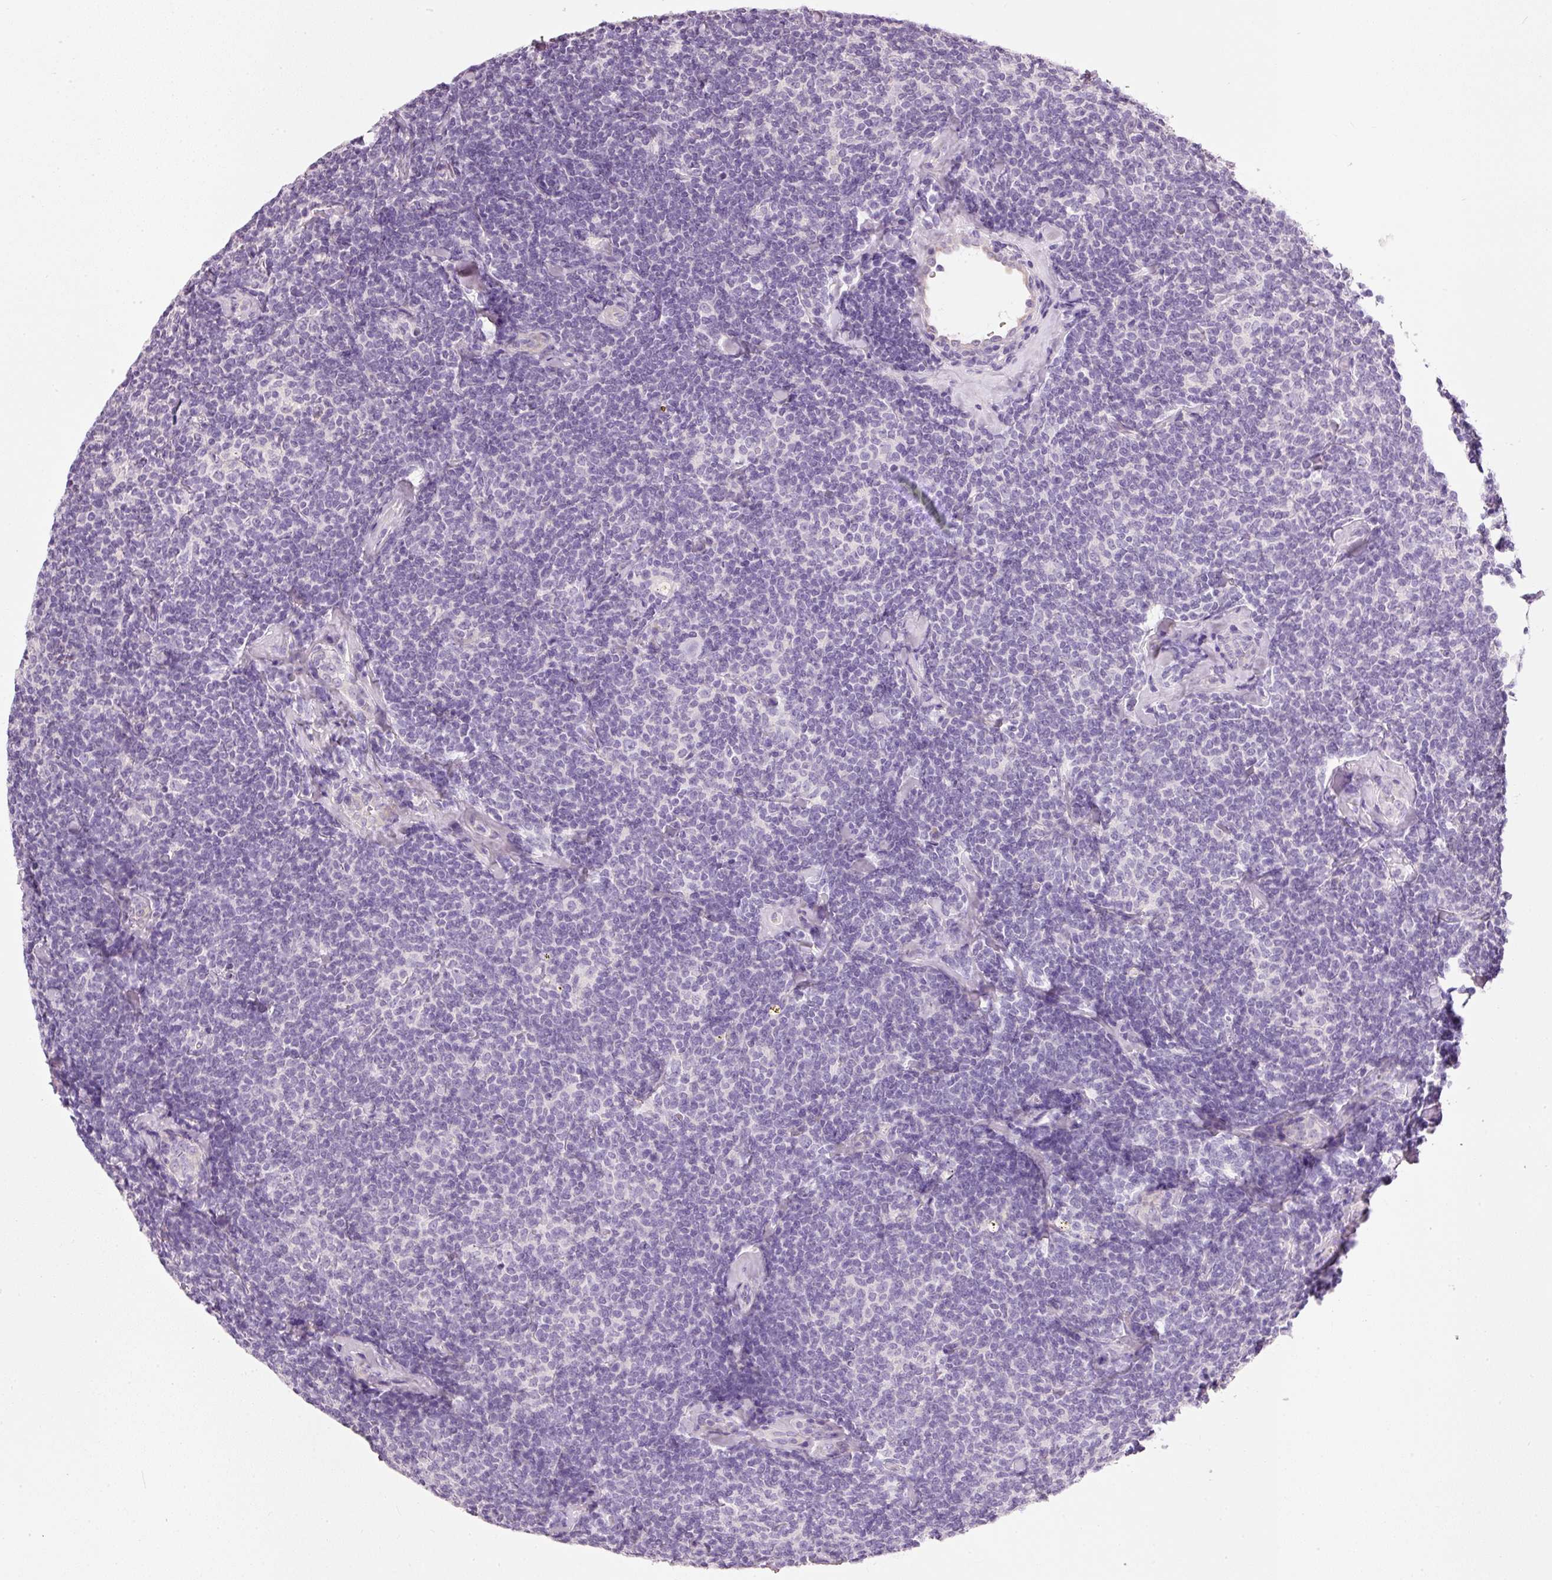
{"staining": {"intensity": "negative", "quantity": "none", "location": "none"}, "tissue": "lymphoma", "cell_type": "Tumor cells", "image_type": "cancer", "snomed": [{"axis": "morphology", "description": "Malignant lymphoma, non-Hodgkin's type, Low grade"}, {"axis": "topography", "description": "Lymph node"}], "caption": "Histopathology image shows no significant protein staining in tumor cells of malignant lymphoma, non-Hodgkin's type (low-grade).", "gene": "PDXDC1", "patient": {"sex": "female", "age": 56}}